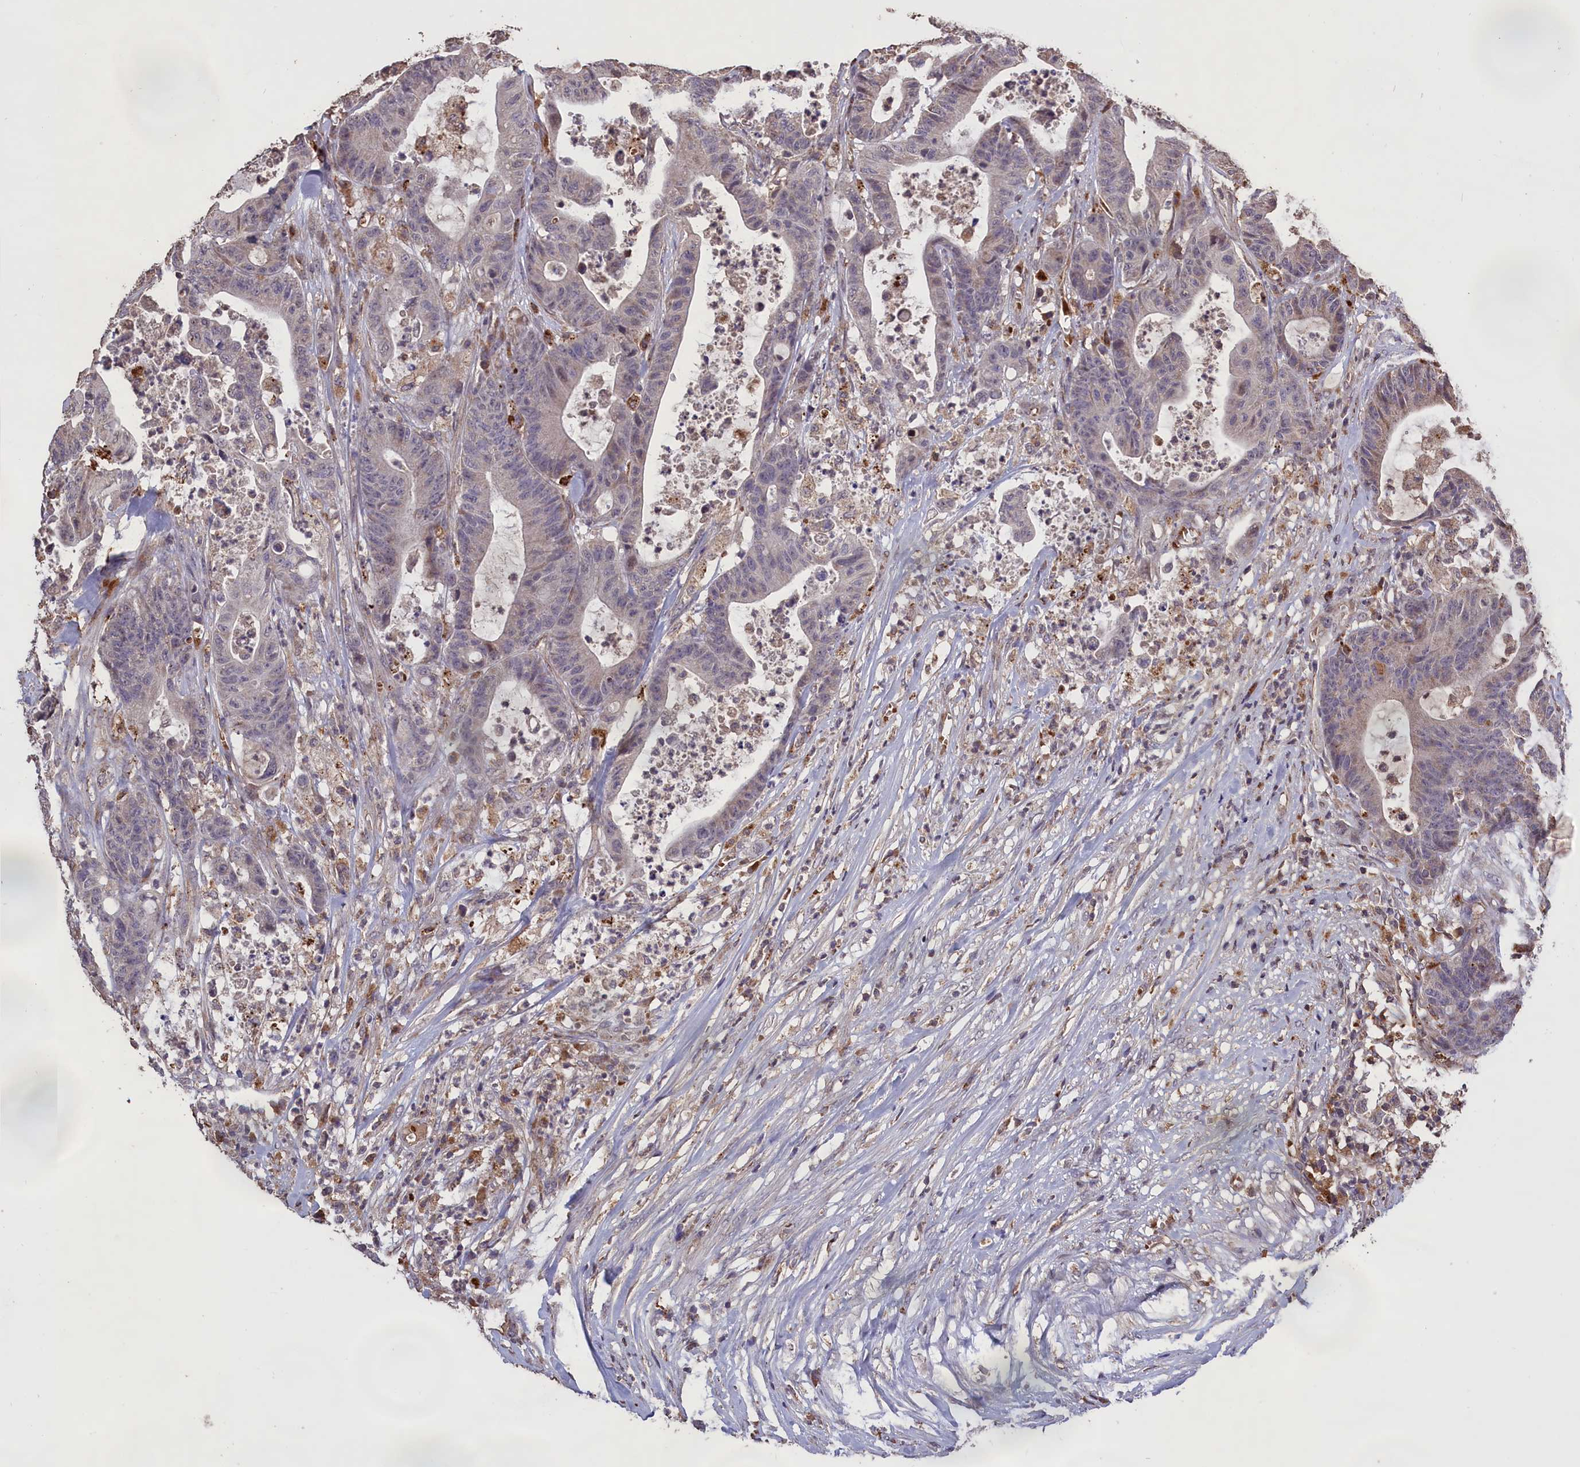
{"staining": {"intensity": "negative", "quantity": "none", "location": "none"}, "tissue": "colorectal cancer", "cell_type": "Tumor cells", "image_type": "cancer", "snomed": [{"axis": "morphology", "description": "Adenocarcinoma, NOS"}, {"axis": "topography", "description": "Colon"}], "caption": "This is a photomicrograph of immunohistochemistry staining of colorectal adenocarcinoma, which shows no positivity in tumor cells. (IHC, brightfield microscopy, high magnification).", "gene": "CLRN2", "patient": {"sex": "female", "age": 84}}